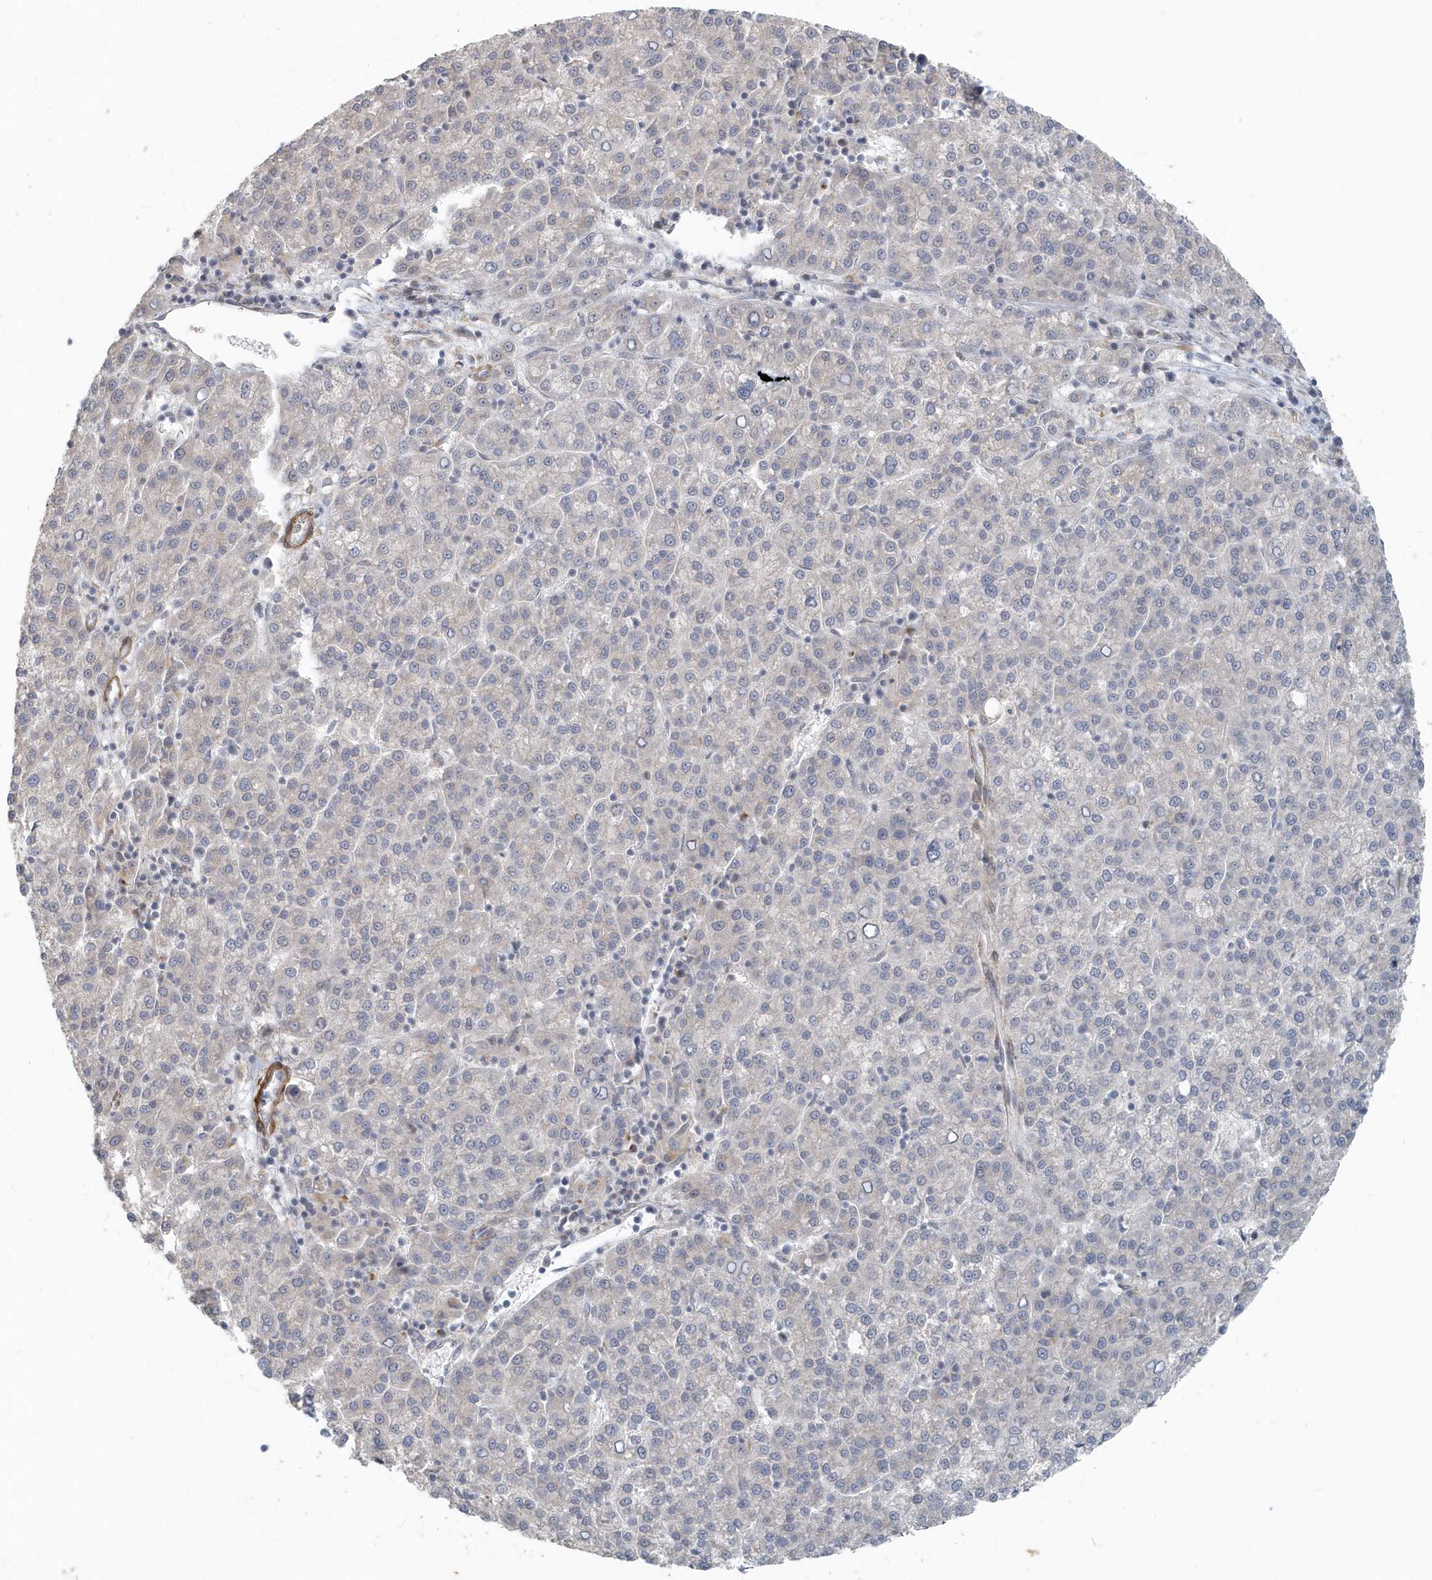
{"staining": {"intensity": "negative", "quantity": "none", "location": "none"}, "tissue": "liver cancer", "cell_type": "Tumor cells", "image_type": "cancer", "snomed": [{"axis": "morphology", "description": "Carcinoma, Hepatocellular, NOS"}, {"axis": "topography", "description": "Liver"}], "caption": "IHC photomicrograph of human liver cancer (hepatocellular carcinoma) stained for a protein (brown), which shows no positivity in tumor cells.", "gene": "NAPB", "patient": {"sex": "female", "age": 58}}